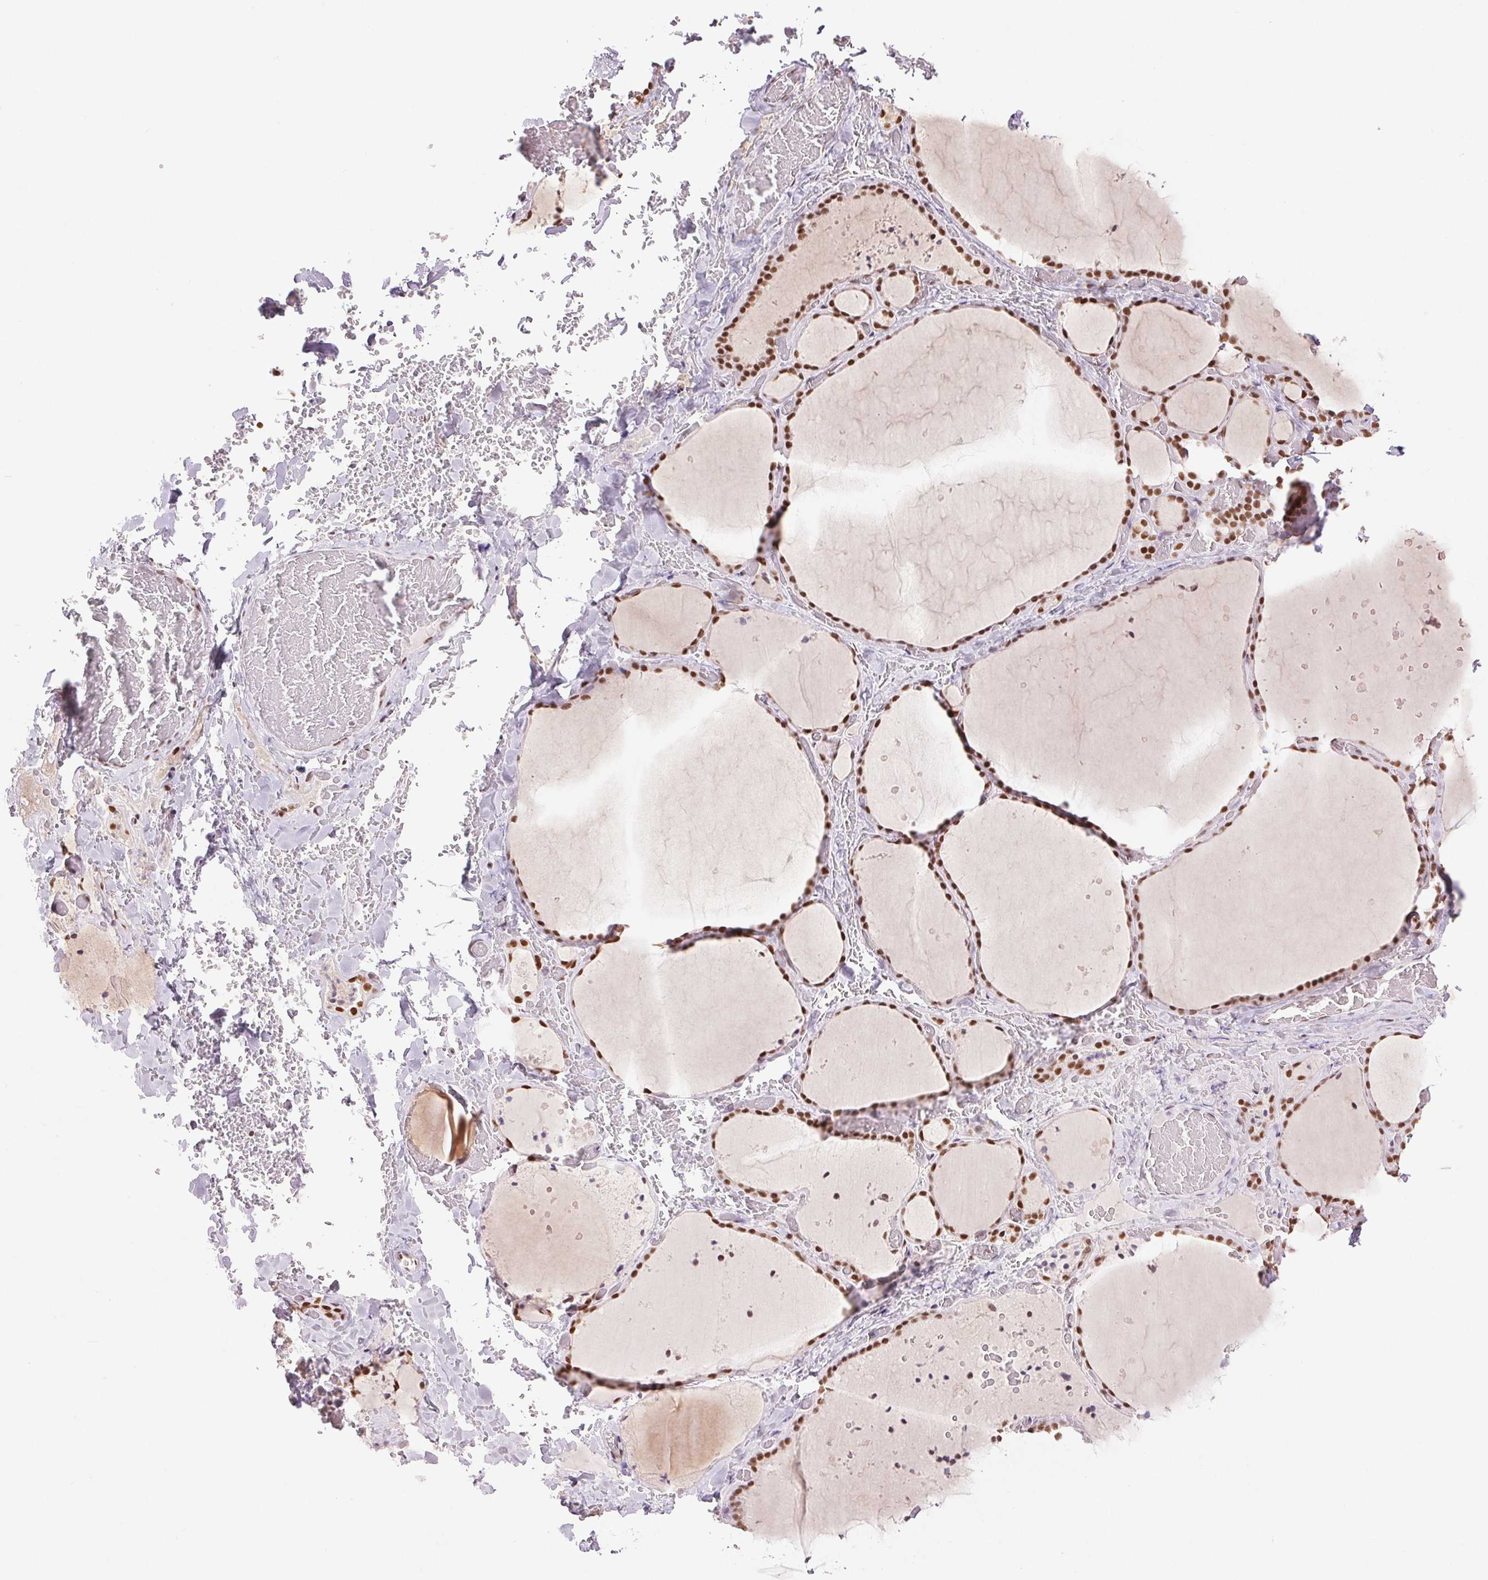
{"staining": {"intensity": "strong", "quantity": ">75%", "location": "nuclear"}, "tissue": "thyroid gland", "cell_type": "Glandular cells", "image_type": "normal", "snomed": [{"axis": "morphology", "description": "Normal tissue, NOS"}, {"axis": "topography", "description": "Thyroid gland"}], "caption": "Glandular cells exhibit high levels of strong nuclear staining in about >75% of cells in unremarkable thyroid gland. (DAB = brown stain, brightfield microscopy at high magnification).", "gene": "ZFR2", "patient": {"sex": "female", "age": 36}}